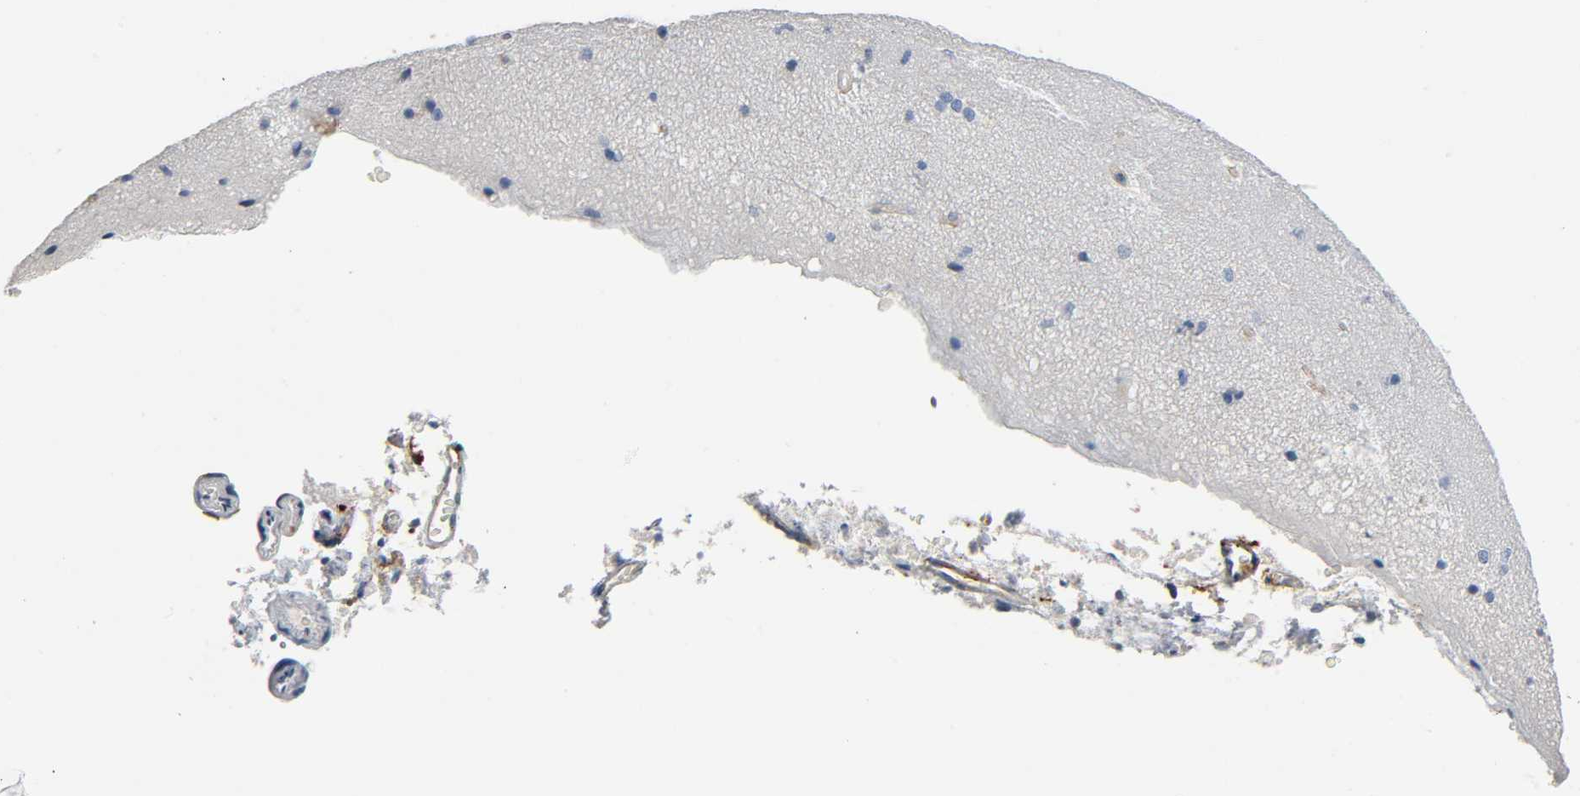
{"staining": {"intensity": "moderate", "quantity": ">75%", "location": "cytoplasmic/membranous"}, "tissue": "cerebral cortex", "cell_type": "Endothelial cells", "image_type": "normal", "snomed": [{"axis": "morphology", "description": "Normal tissue, NOS"}, {"axis": "topography", "description": "Cerebral cortex"}], "caption": "Immunohistochemical staining of benign cerebral cortex shows medium levels of moderate cytoplasmic/membranous expression in approximately >75% of endothelial cells. Ihc stains the protein in brown and the nuclei are stained blue.", "gene": "ANPEP", "patient": {"sex": "female", "age": 45}}